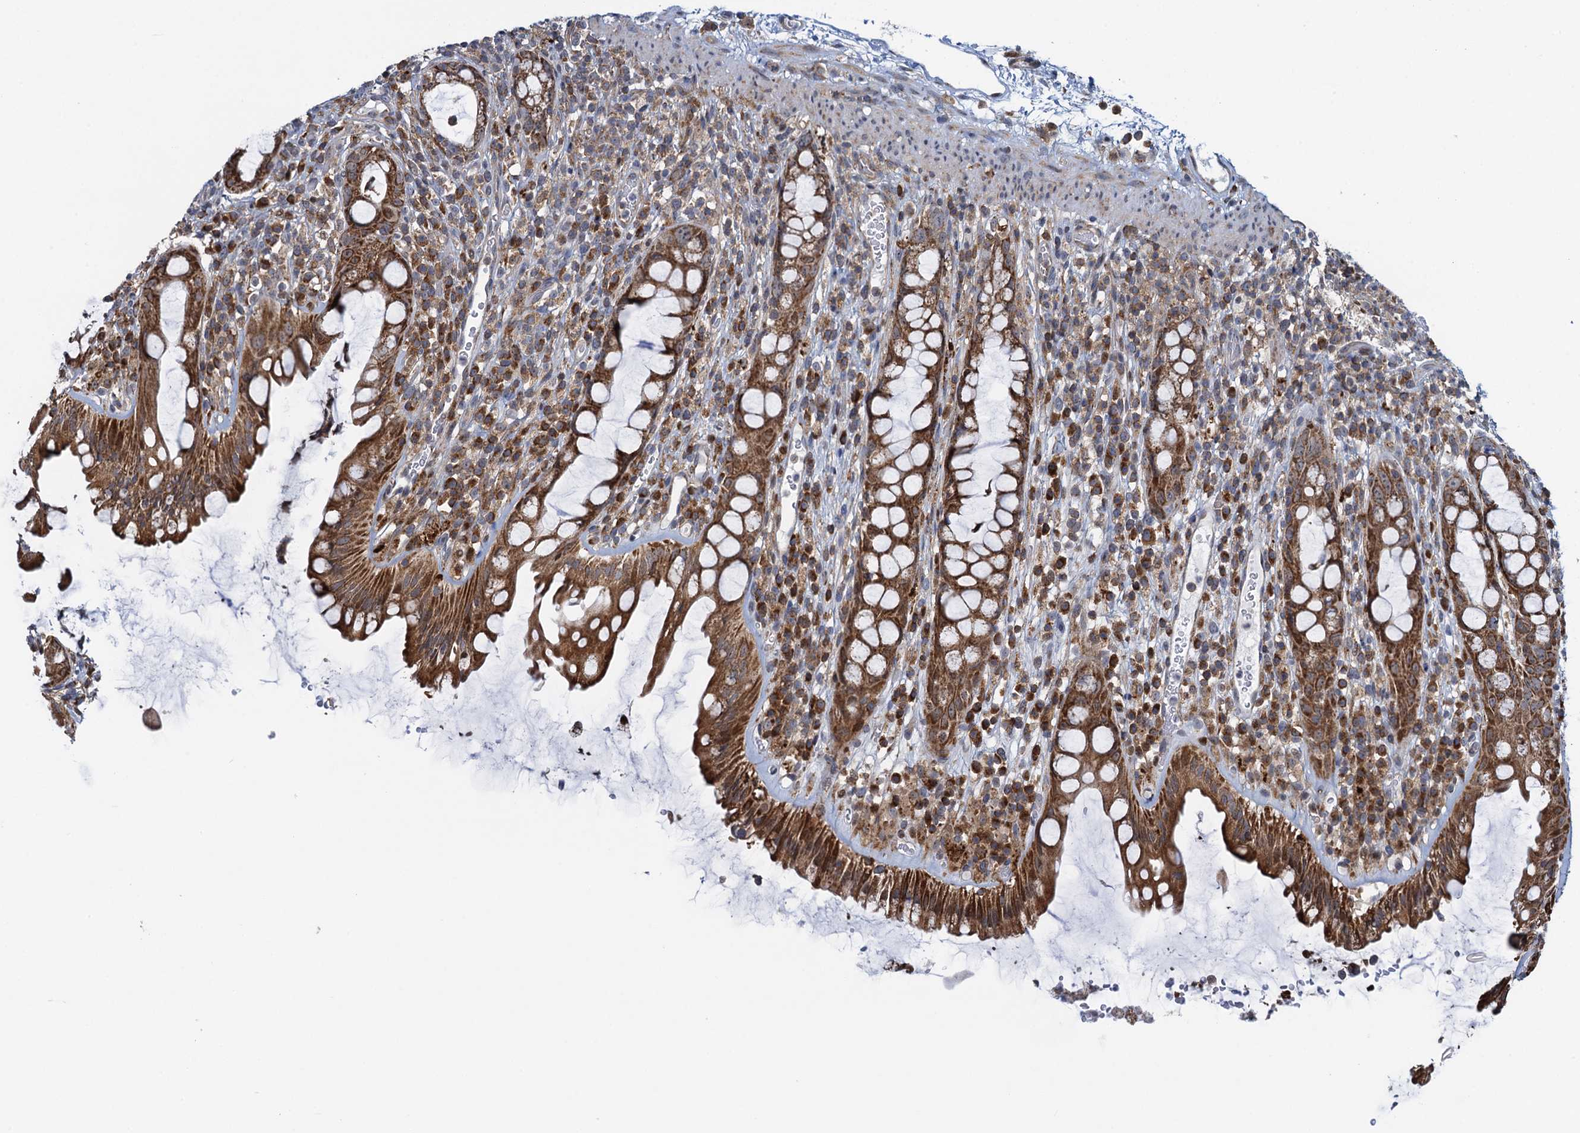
{"staining": {"intensity": "moderate", "quantity": ">75%", "location": "cytoplasmic/membranous"}, "tissue": "rectum", "cell_type": "Glandular cells", "image_type": "normal", "snomed": [{"axis": "morphology", "description": "Normal tissue, NOS"}, {"axis": "topography", "description": "Rectum"}], "caption": "Immunohistochemical staining of normal rectum displays medium levels of moderate cytoplasmic/membranous positivity in approximately >75% of glandular cells. The staining was performed using DAB (3,3'-diaminobenzidine) to visualize the protein expression in brown, while the nuclei were stained in blue with hematoxylin (Magnification: 20x).", "gene": "CCDC102A", "patient": {"sex": "female", "age": 57}}